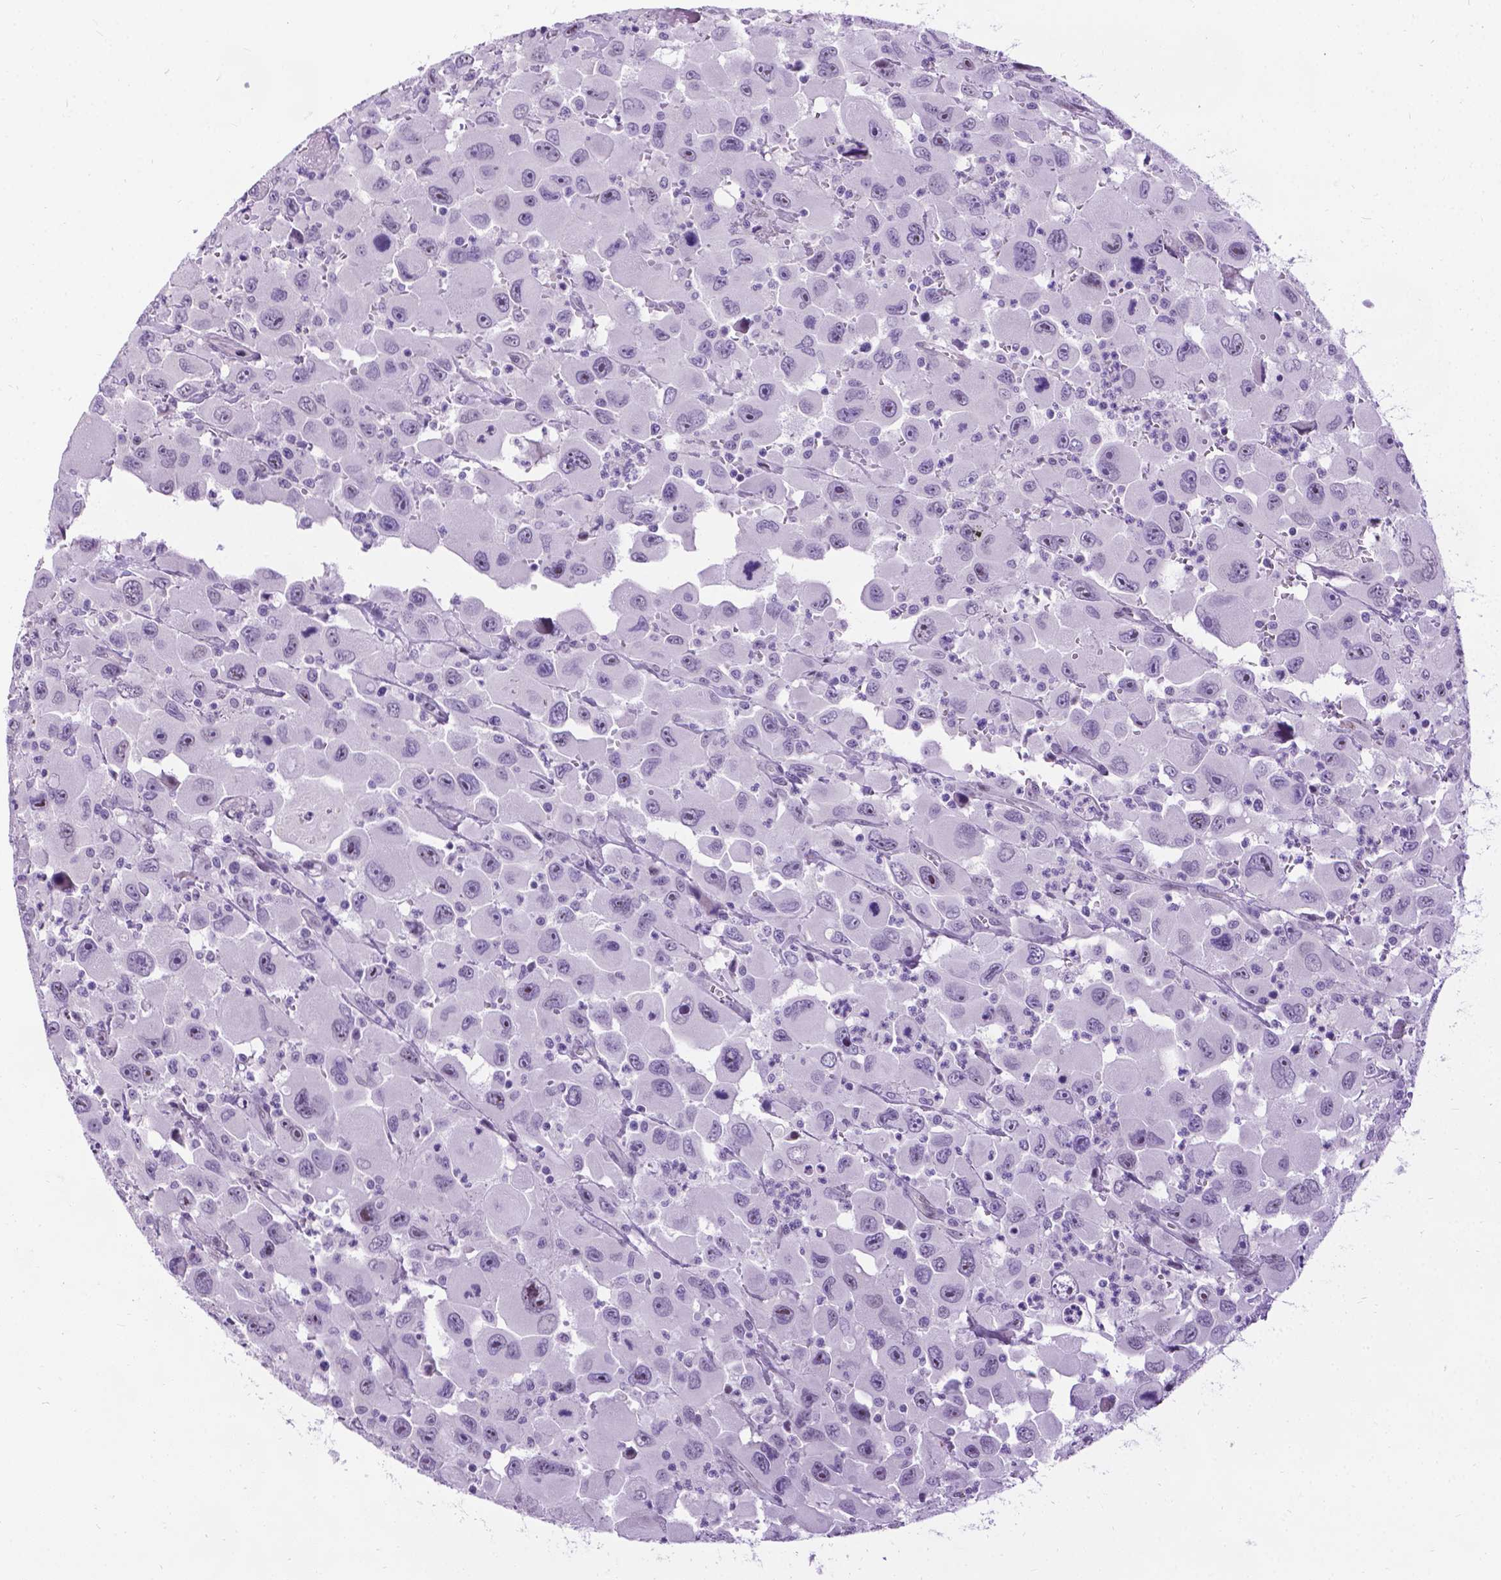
{"staining": {"intensity": "negative", "quantity": "none", "location": "none"}, "tissue": "head and neck cancer", "cell_type": "Tumor cells", "image_type": "cancer", "snomed": [{"axis": "morphology", "description": "Squamous cell carcinoma, NOS"}, {"axis": "morphology", "description": "Squamous cell carcinoma, metastatic, NOS"}, {"axis": "topography", "description": "Oral tissue"}, {"axis": "topography", "description": "Head-Neck"}], "caption": "Micrograph shows no protein positivity in tumor cells of metastatic squamous cell carcinoma (head and neck) tissue. (Brightfield microscopy of DAB (3,3'-diaminobenzidine) immunohistochemistry at high magnification).", "gene": "PROB1", "patient": {"sex": "female", "age": 85}}